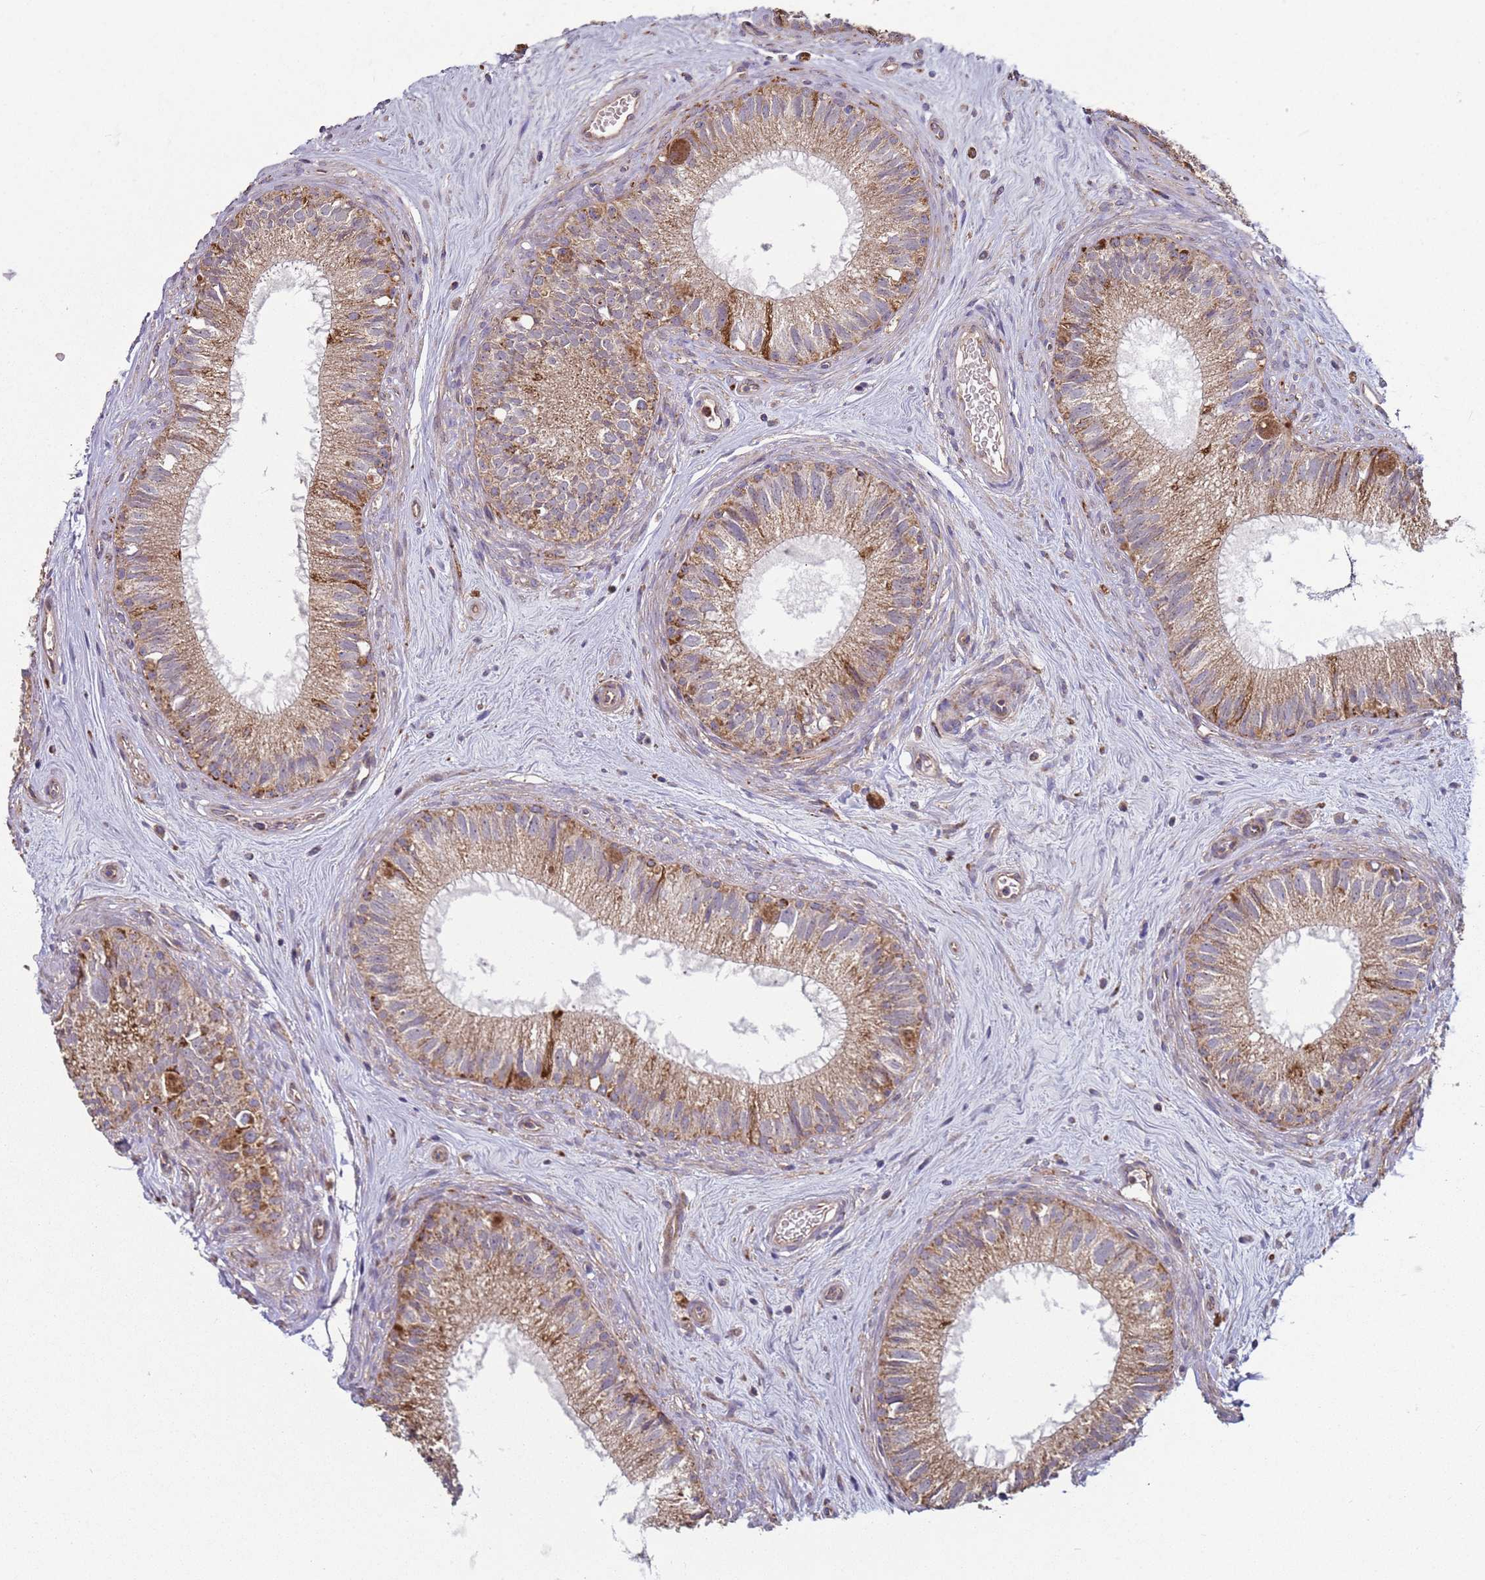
{"staining": {"intensity": "moderate", "quantity": ">75%", "location": "cytoplasmic/membranous"}, "tissue": "epididymis", "cell_type": "Glandular cells", "image_type": "normal", "snomed": [{"axis": "morphology", "description": "Normal tissue, NOS"}, {"axis": "topography", "description": "Epididymis"}], "caption": "Brown immunohistochemical staining in benign human epididymis exhibits moderate cytoplasmic/membranous staining in about >75% of glandular cells. The protein of interest is shown in brown color, while the nuclei are stained blue.", "gene": "FBXO33", "patient": {"sex": "male", "age": 71}}